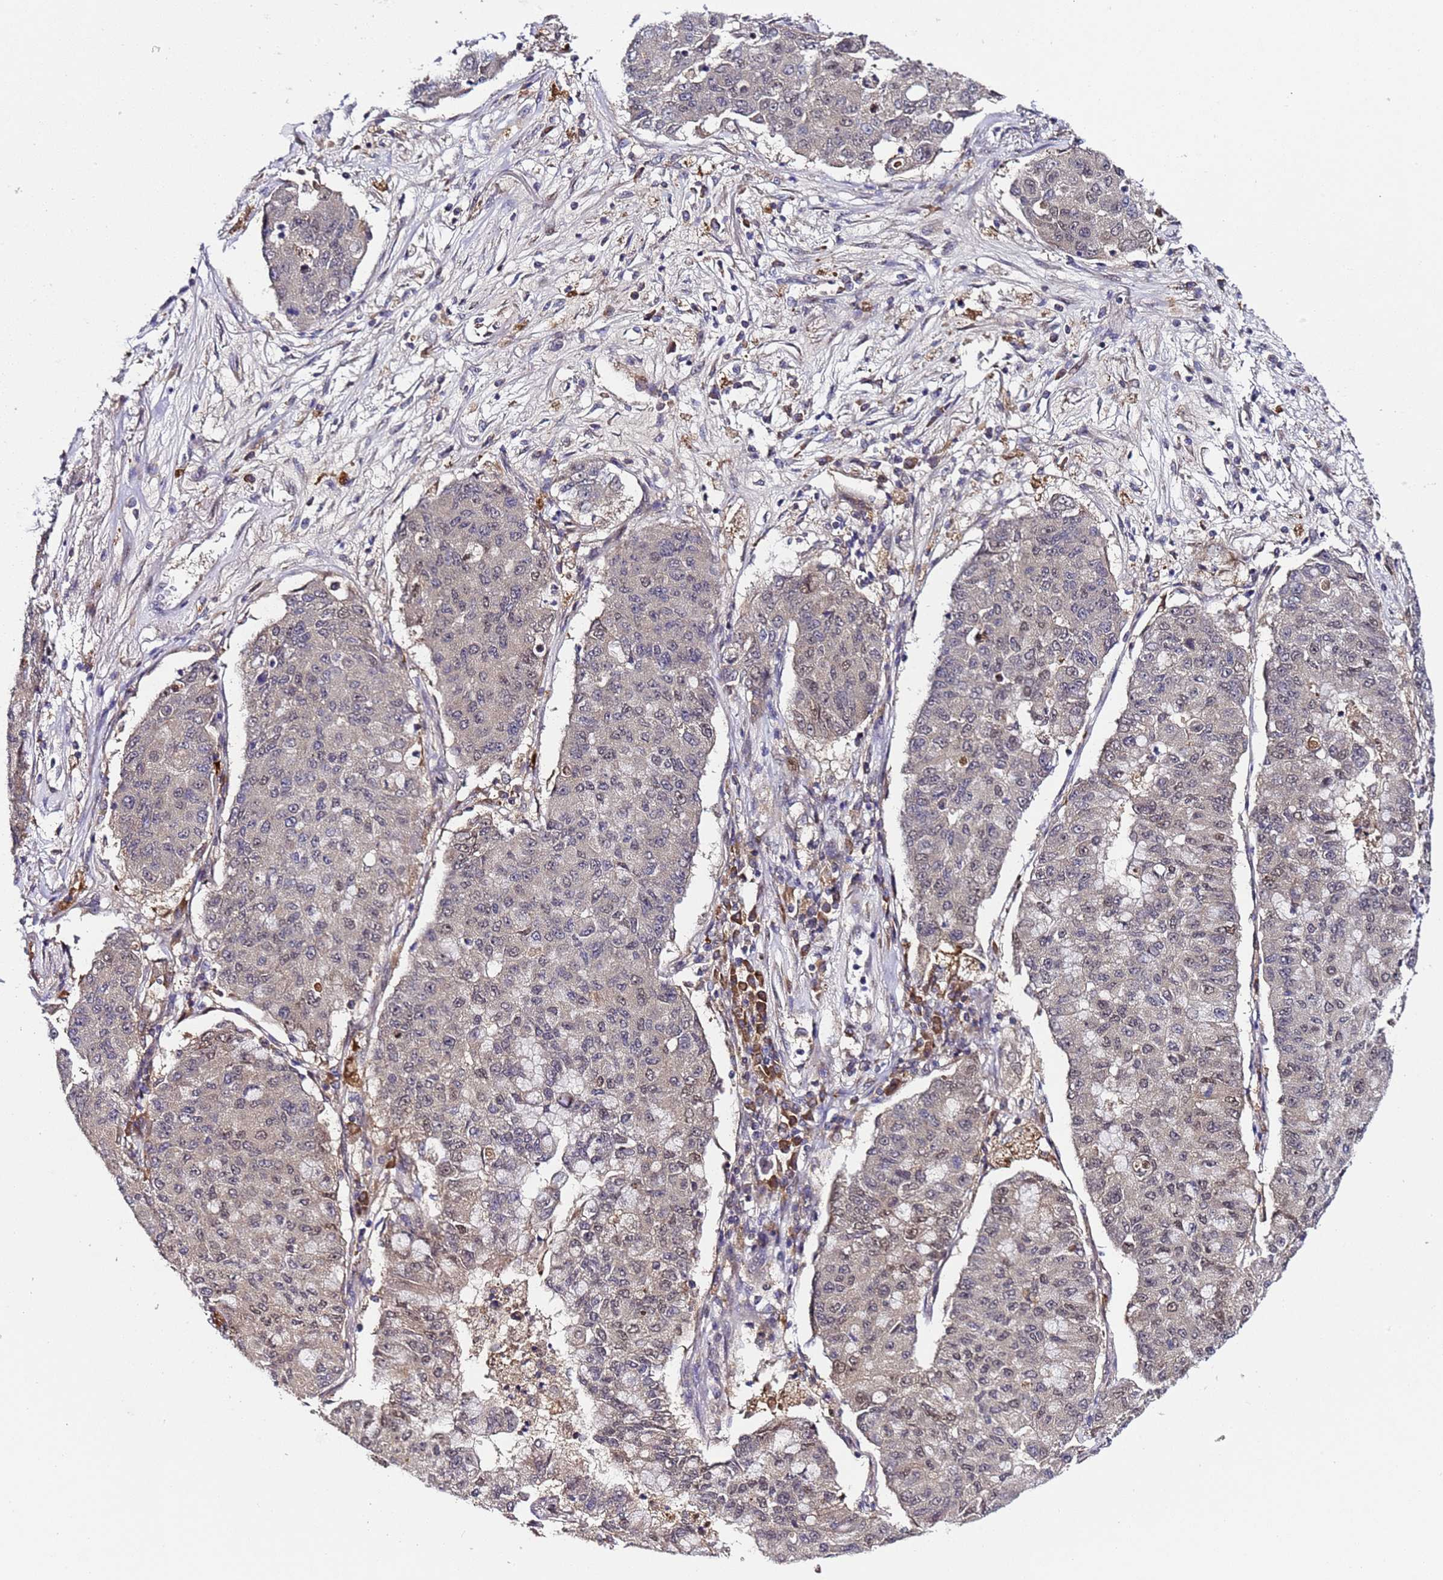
{"staining": {"intensity": "negative", "quantity": "none", "location": "none"}, "tissue": "lung cancer", "cell_type": "Tumor cells", "image_type": "cancer", "snomed": [{"axis": "morphology", "description": "Squamous cell carcinoma, NOS"}, {"axis": "topography", "description": "Lung"}], "caption": "Photomicrograph shows no protein positivity in tumor cells of squamous cell carcinoma (lung) tissue. (Brightfield microscopy of DAB immunohistochemistry (IHC) at high magnification).", "gene": "ALG3", "patient": {"sex": "male", "age": 74}}